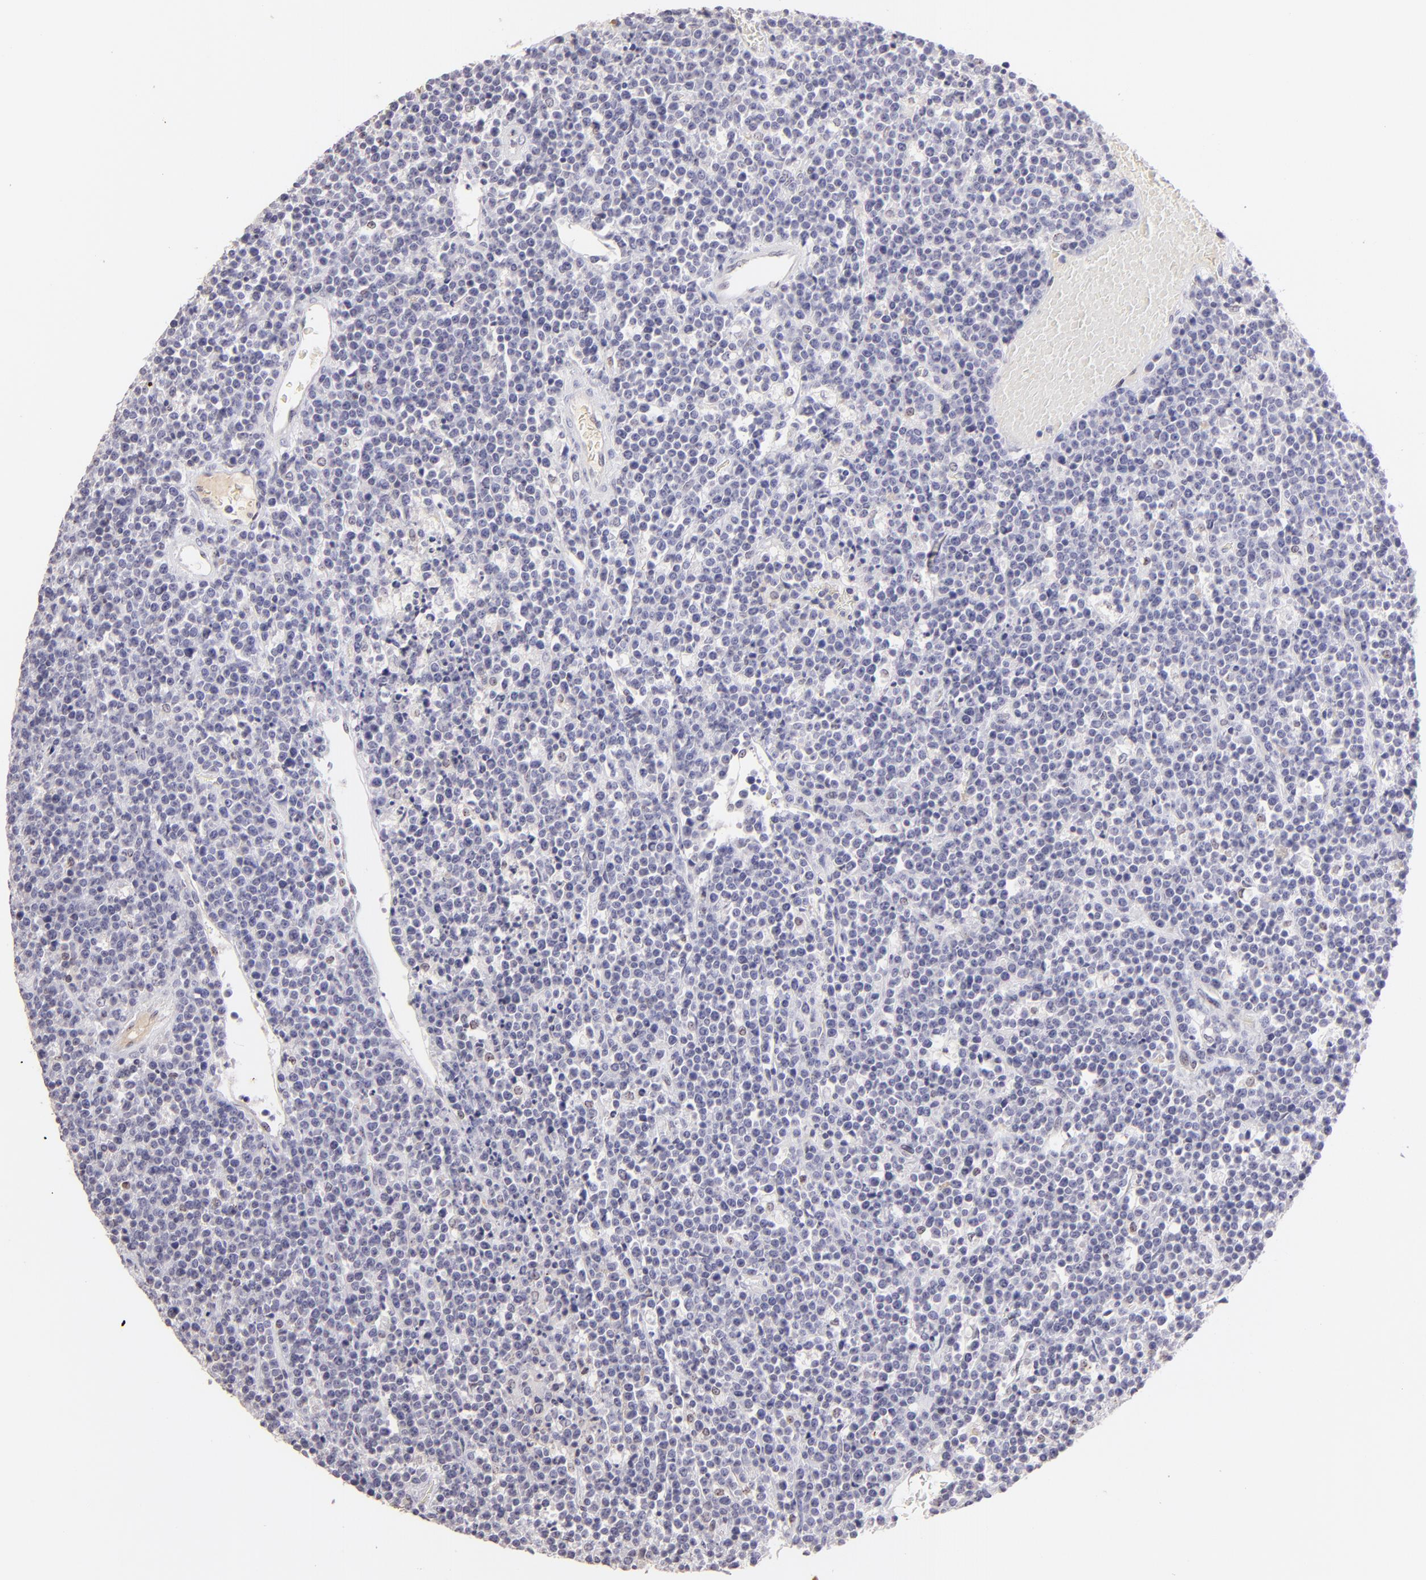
{"staining": {"intensity": "negative", "quantity": "none", "location": "none"}, "tissue": "lymphoma", "cell_type": "Tumor cells", "image_type": "cancer", "snomed": [{"axis": "morphology", "description": "Malignant lymphoma, non-Hodgkin's type, High grade"}, {"axis": "topography", "description": "Ovary"}], "caption": "DAB immunohistochemical staining of lymphoma displays no significant positivity in tumor cells.", "gene": "MAGEA1", "patient": {"sex": "female", "age": 56}}